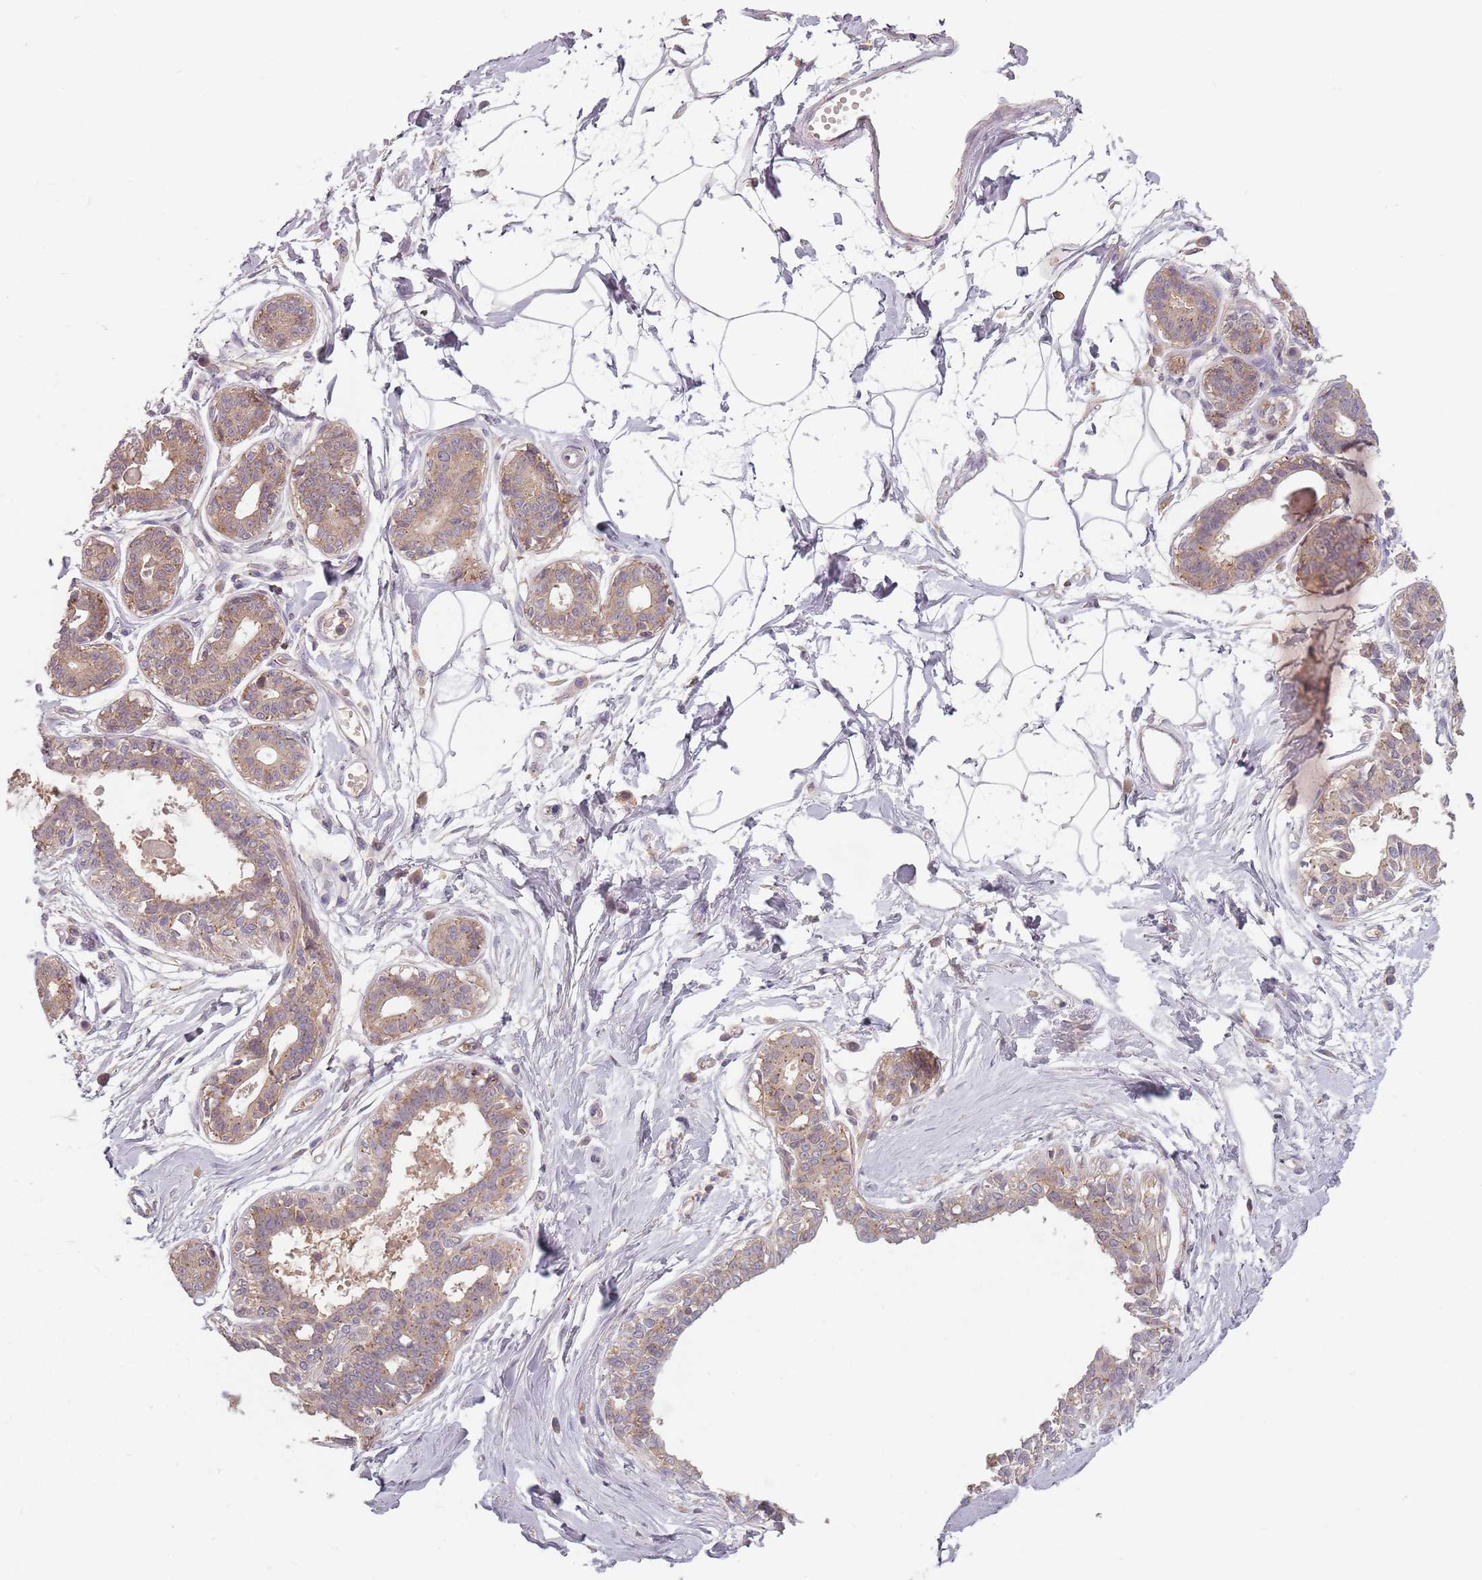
{"staining": {"intensity": "negative", "quantity": "none", "location": "none"}, "tissue": "breast", "cell_type": "Adipocytes", "image_type": "normal", "snomed": [{"axis": "morphology", "description": "Normal tissue, NOS"}, {"axis": "topography", "description": "Breast"}], "caption": "The photomicrograph displays no significant positivity in adipocytes of breast.", "gene": "ASB13", "patient": {"sex": "female", "age": 45}}